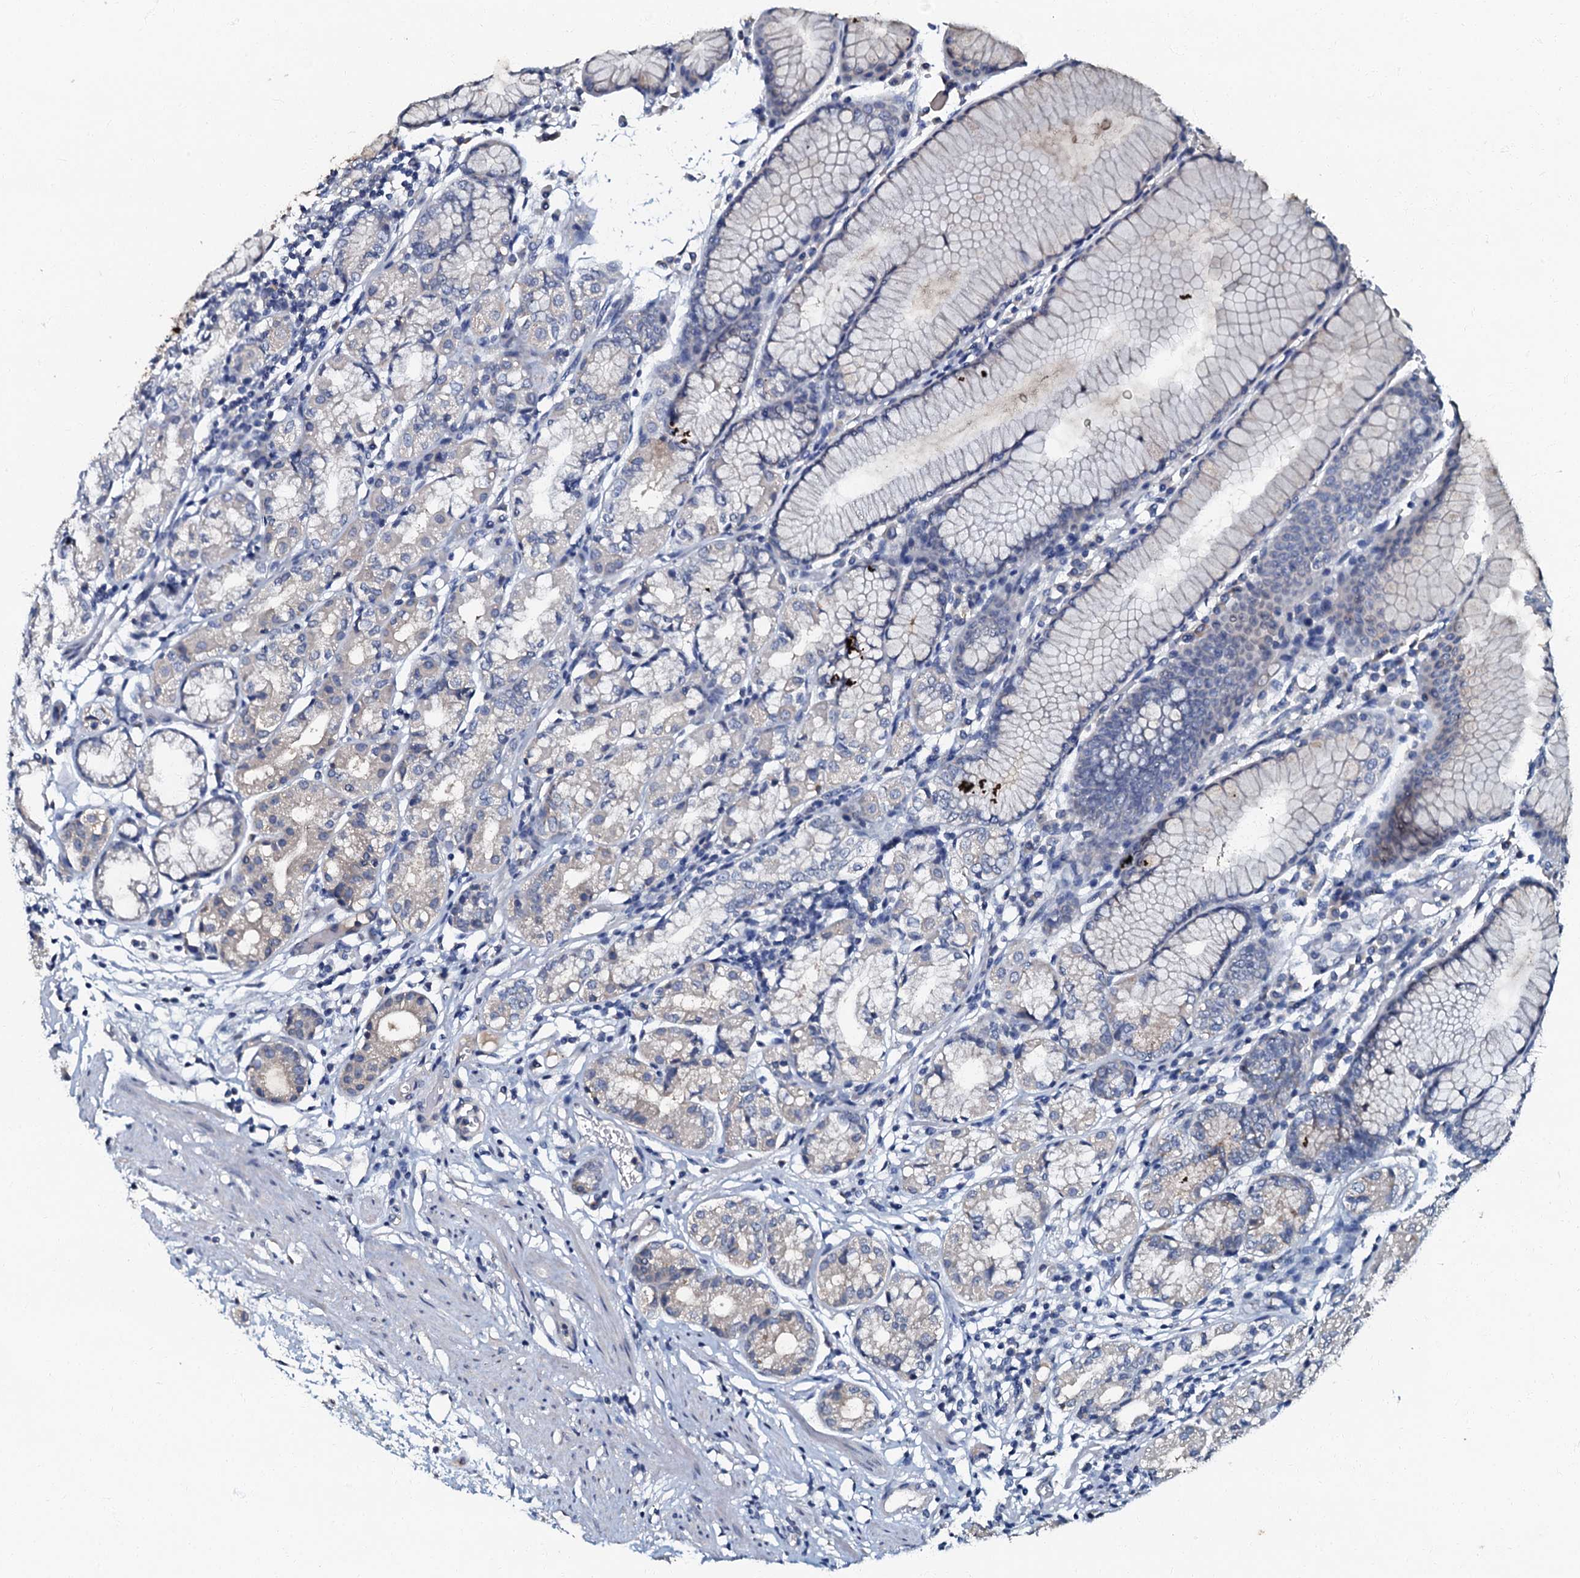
{"staining": {"intensity": "weak", "quantity": "<25%", "location": "cytoplasmic/membranous"}, "tissue": "stomach", "cell_type": "Glandular cells", "image_type": "normal", "snomed": [{"axis": "morphology", "description": "Normal tissue, NOS"}, {"axis": "topography", "description": "Stomach"}], "caption": "IHC histopathology image of normal stomach: human stomach stained with DAB shows no significant protein positivity in glandular cells. (Stains: DAB (3,3'-diaminobenzidine) IHC with hematoxylin counter stain, Microscopy: brightfield microscopy at high magnification).", "gene": "OLAH", "patient": {"sex": "female", "age": 57}}